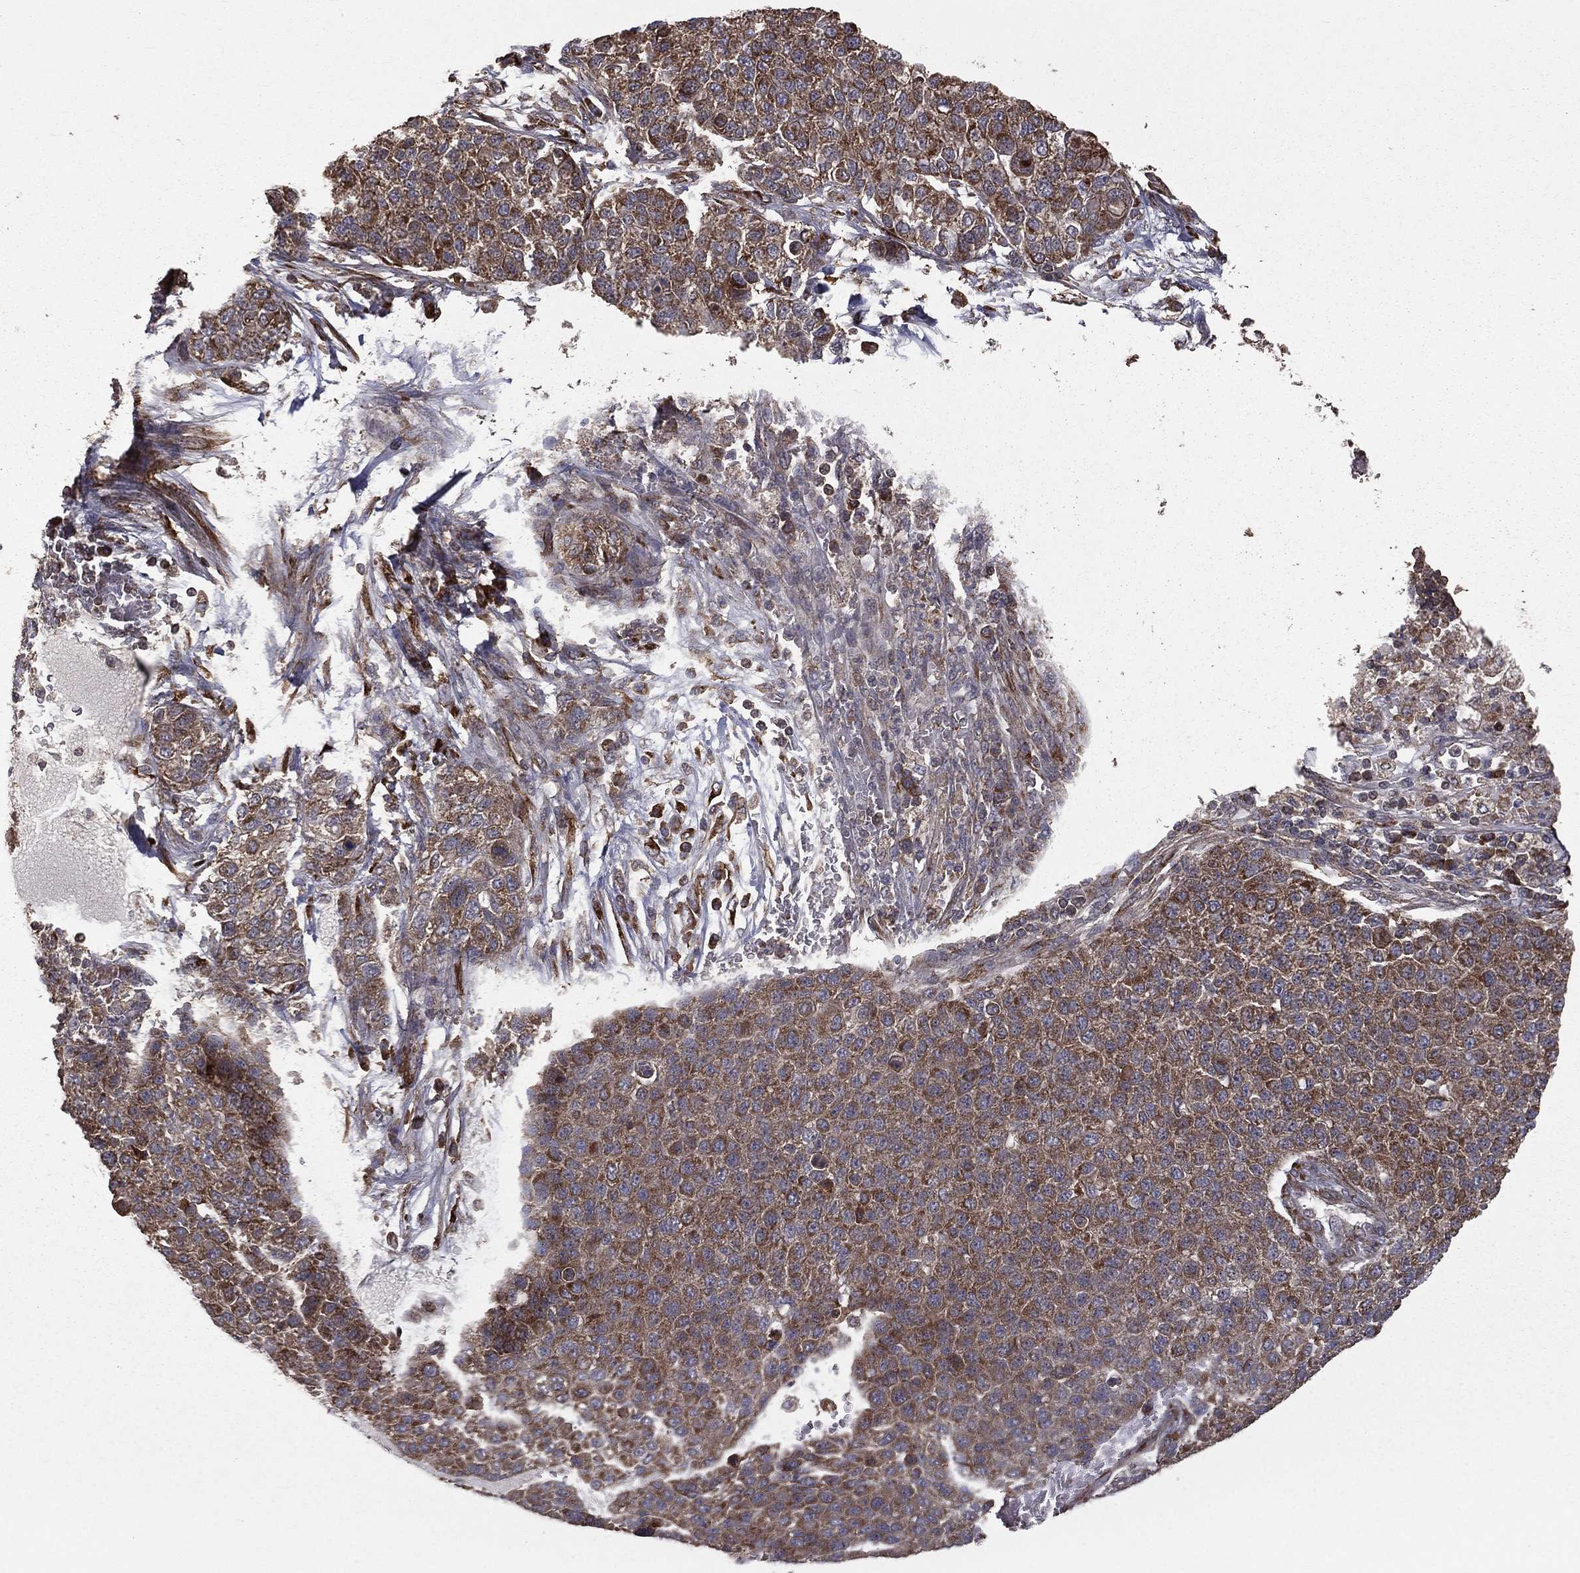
{"staining": {"intensity": "moderate", "quantity": ">75%", "location": "cytoplasmic/membranous"}, "tissue": "pancreatic cancer", "cell_type": "Tumor cells", "image_type": "cancer", "snomed": [{"axis": "morphology", "description": "Adenocarcinoma, NOS"}, {"axis": "topography", "description": "Pancreas"}], "caption": "Immunohistochemistry (IHC) image of pancreatic adenocarcinoma stained for a protein (brown), which reveals medium levels of moderate cytoplasmic/membranous staining in about >75% of tumor cells.", "gene": "OLFML1", "patient": {"sex": "female", "age": 61}}